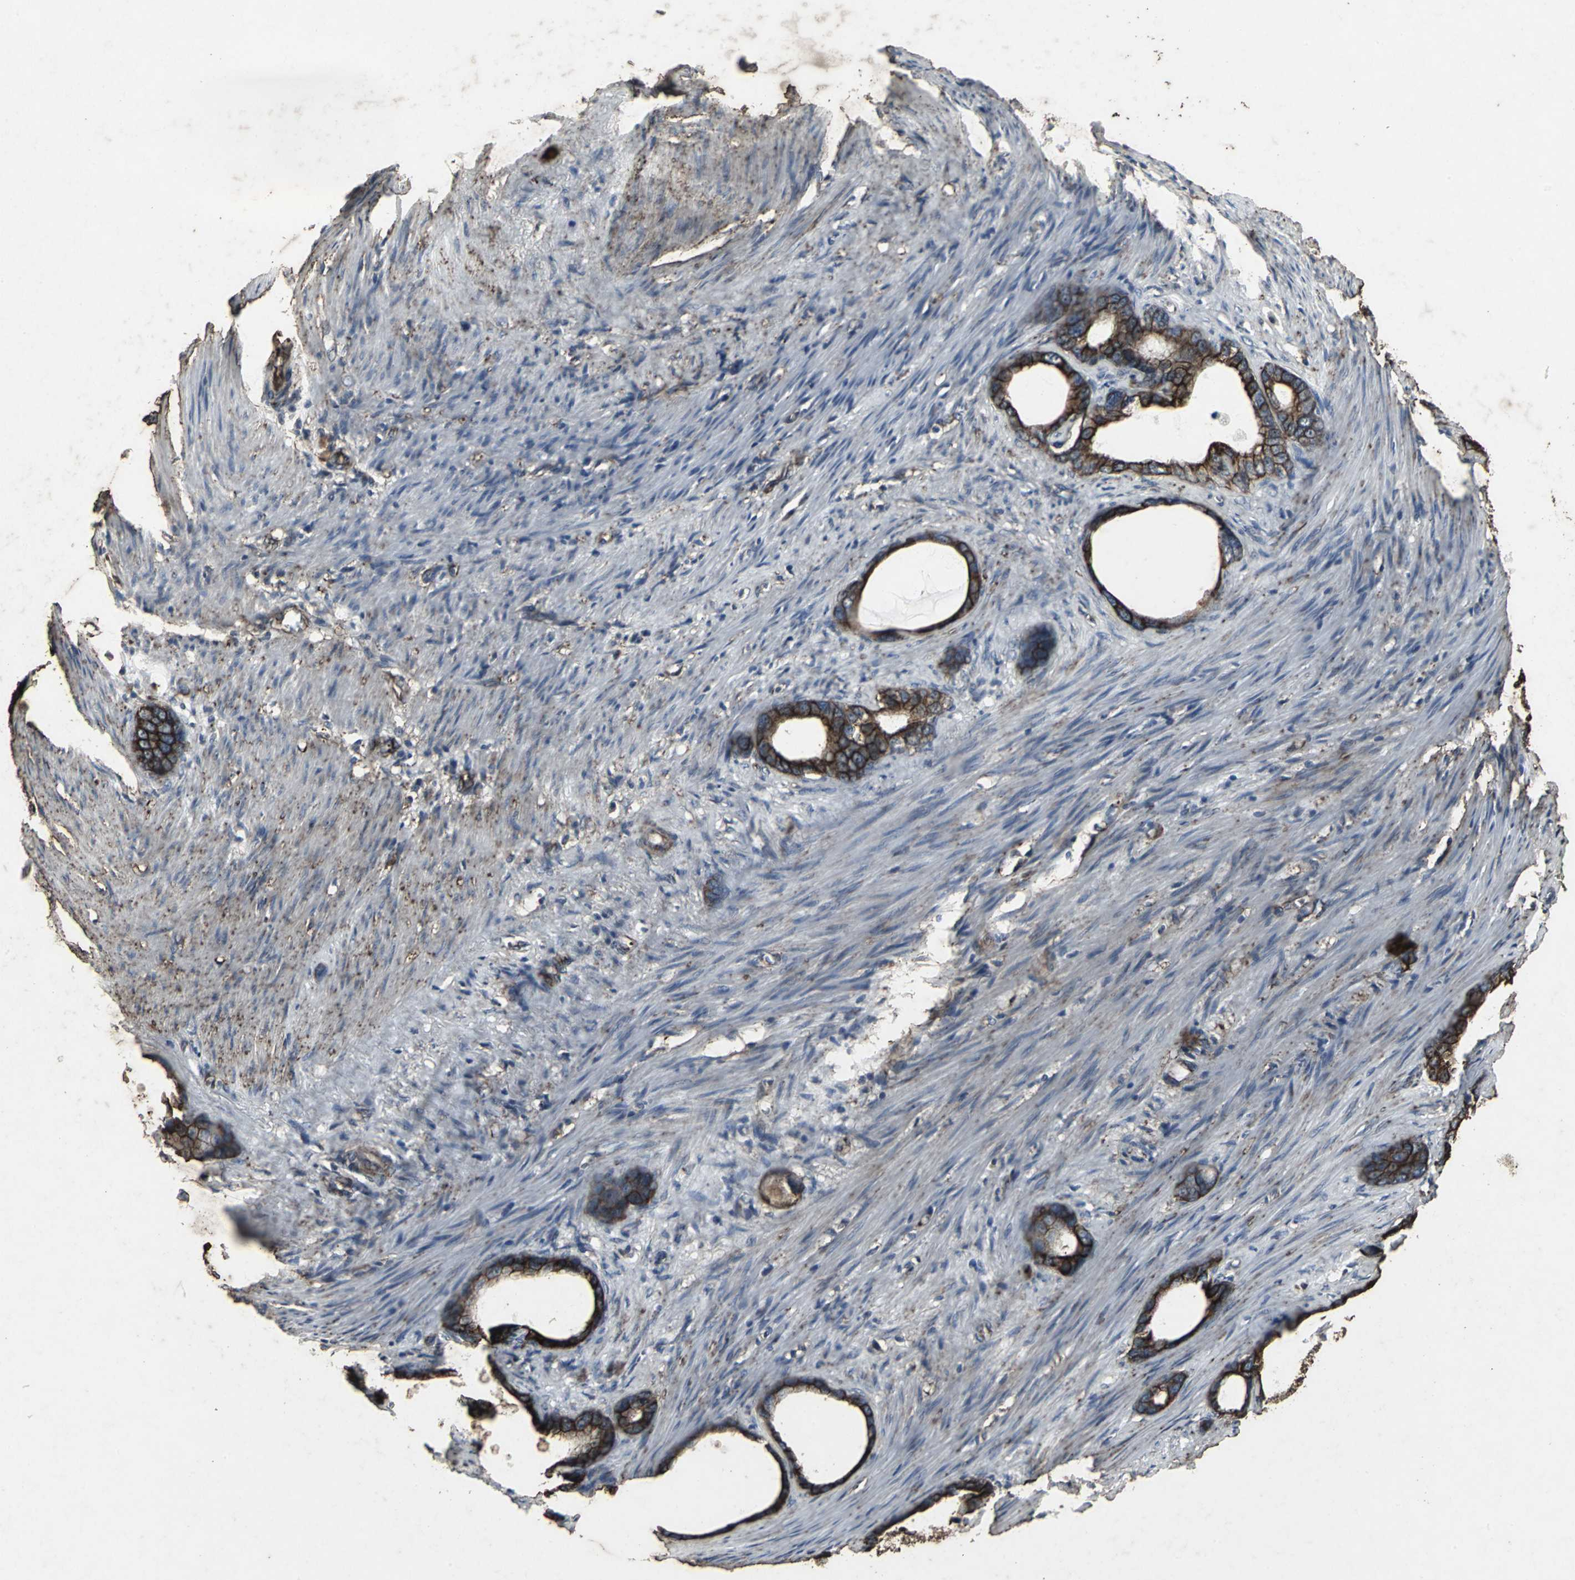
{"staining": {"intensity": "strong", "quantity": ">75%", "location": "cytoplasmic/membranous"}, "tissue": "stomach cancer", "cell_type": "Tumor cells", "image_type": "cancer", "snomed": [{"axis": "morphology", "description": "Adenocarcinoma, NOS"}, {"axis": "topography", "description": "Stomach"}], "caption": "The image reveals a brown stain indicating the presence of a protein in the cytoplasmic/membranous of tumor cells in stomach adenocarcinoma.", "gene": "CCR9", "patient": {"sex": "female", "age": 75}}